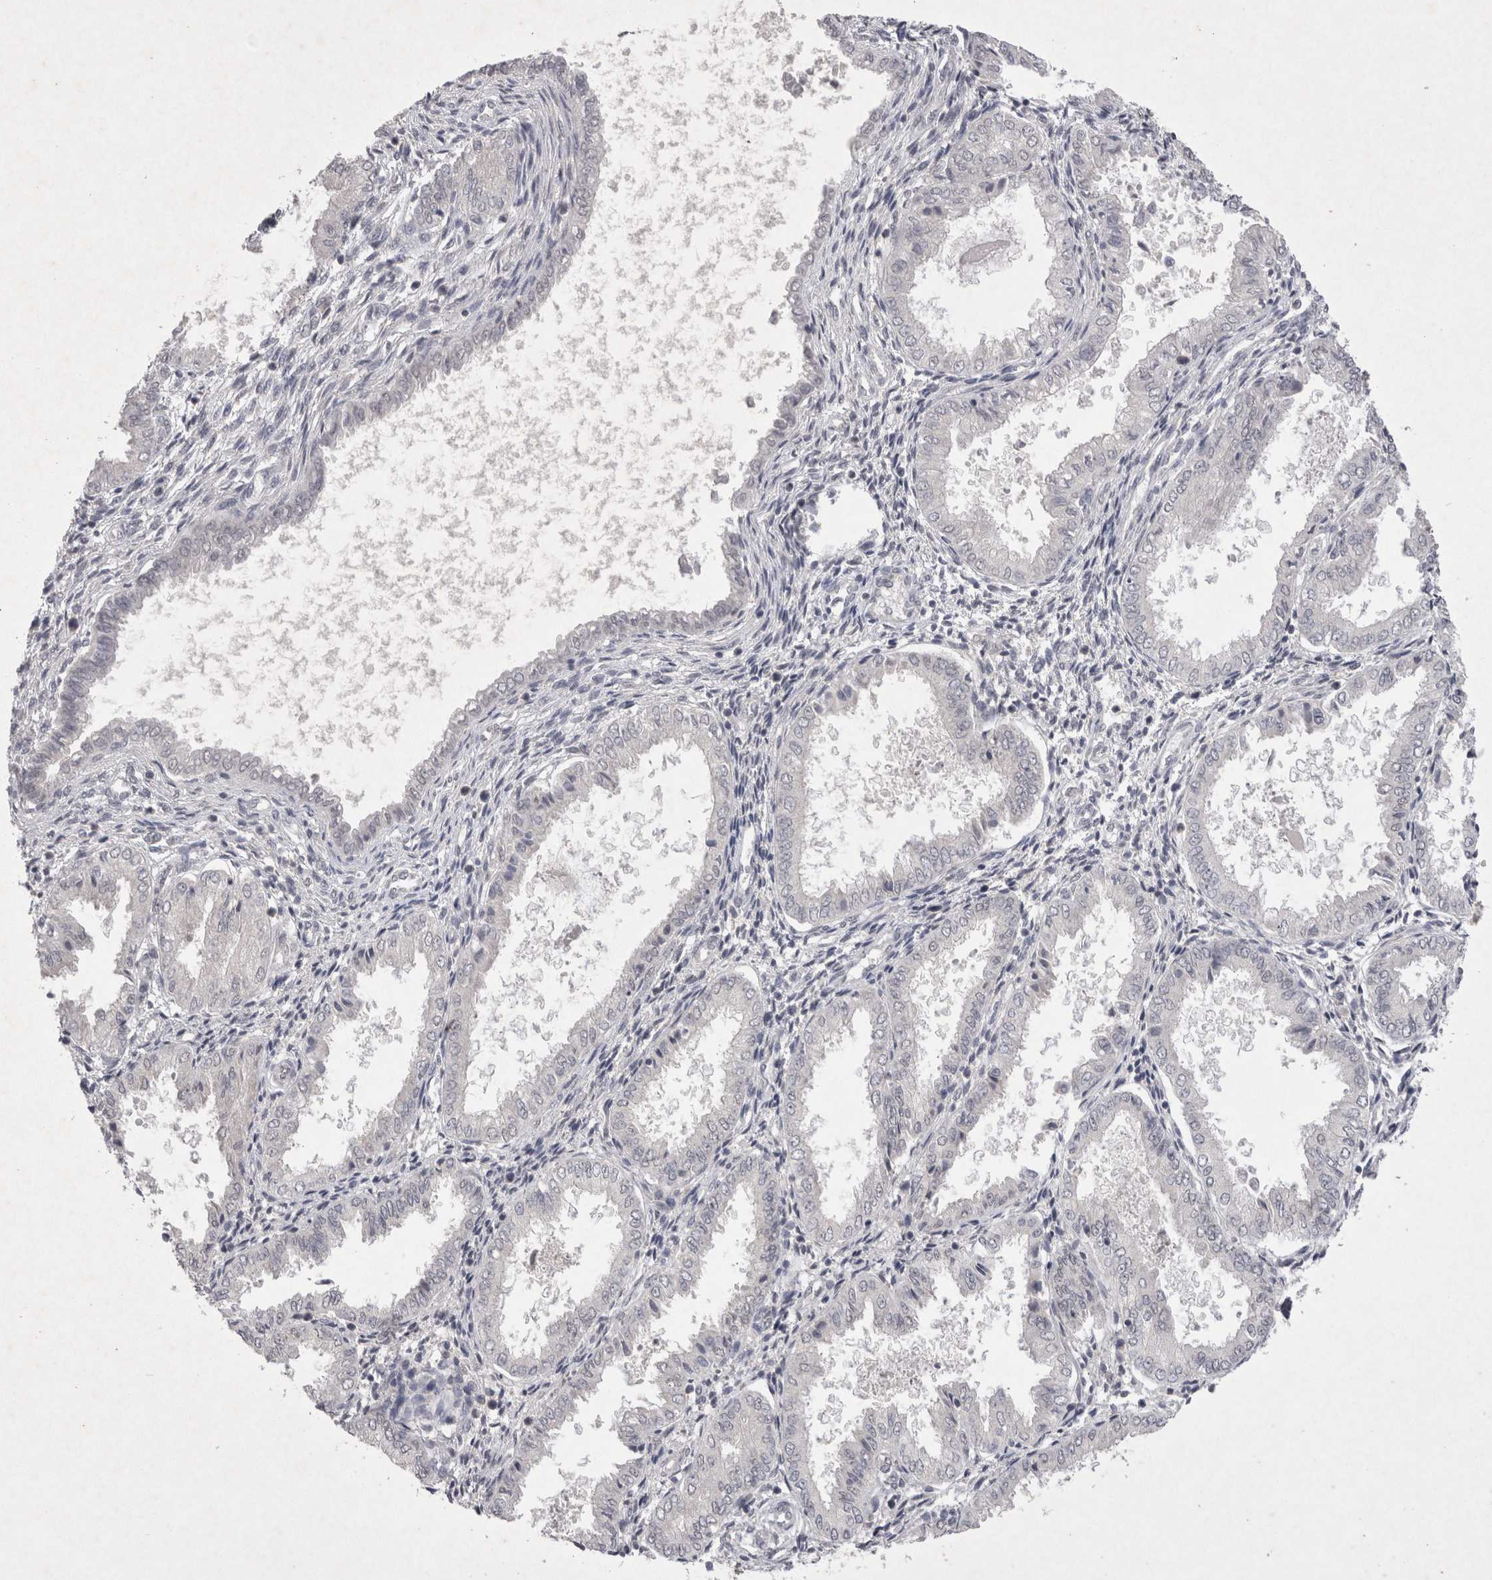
{"staining": {"intensity": "negative", "quantity": "none", "location": "none"}, "tissue": "endometrium", "cell_type": "Cells in endometrial stroma", "image_type": "normal", "snomed": [{"axis": "morphology", "description": "Normal tissue, NOS"}, {"axis": "topography", "description": "Endometrium"}], "caption": "Cells in endometrial stroma show no significant staining in normal endometrium.", "gene": "LYVE1", "patient": {"sex": "female", "age": 33}}